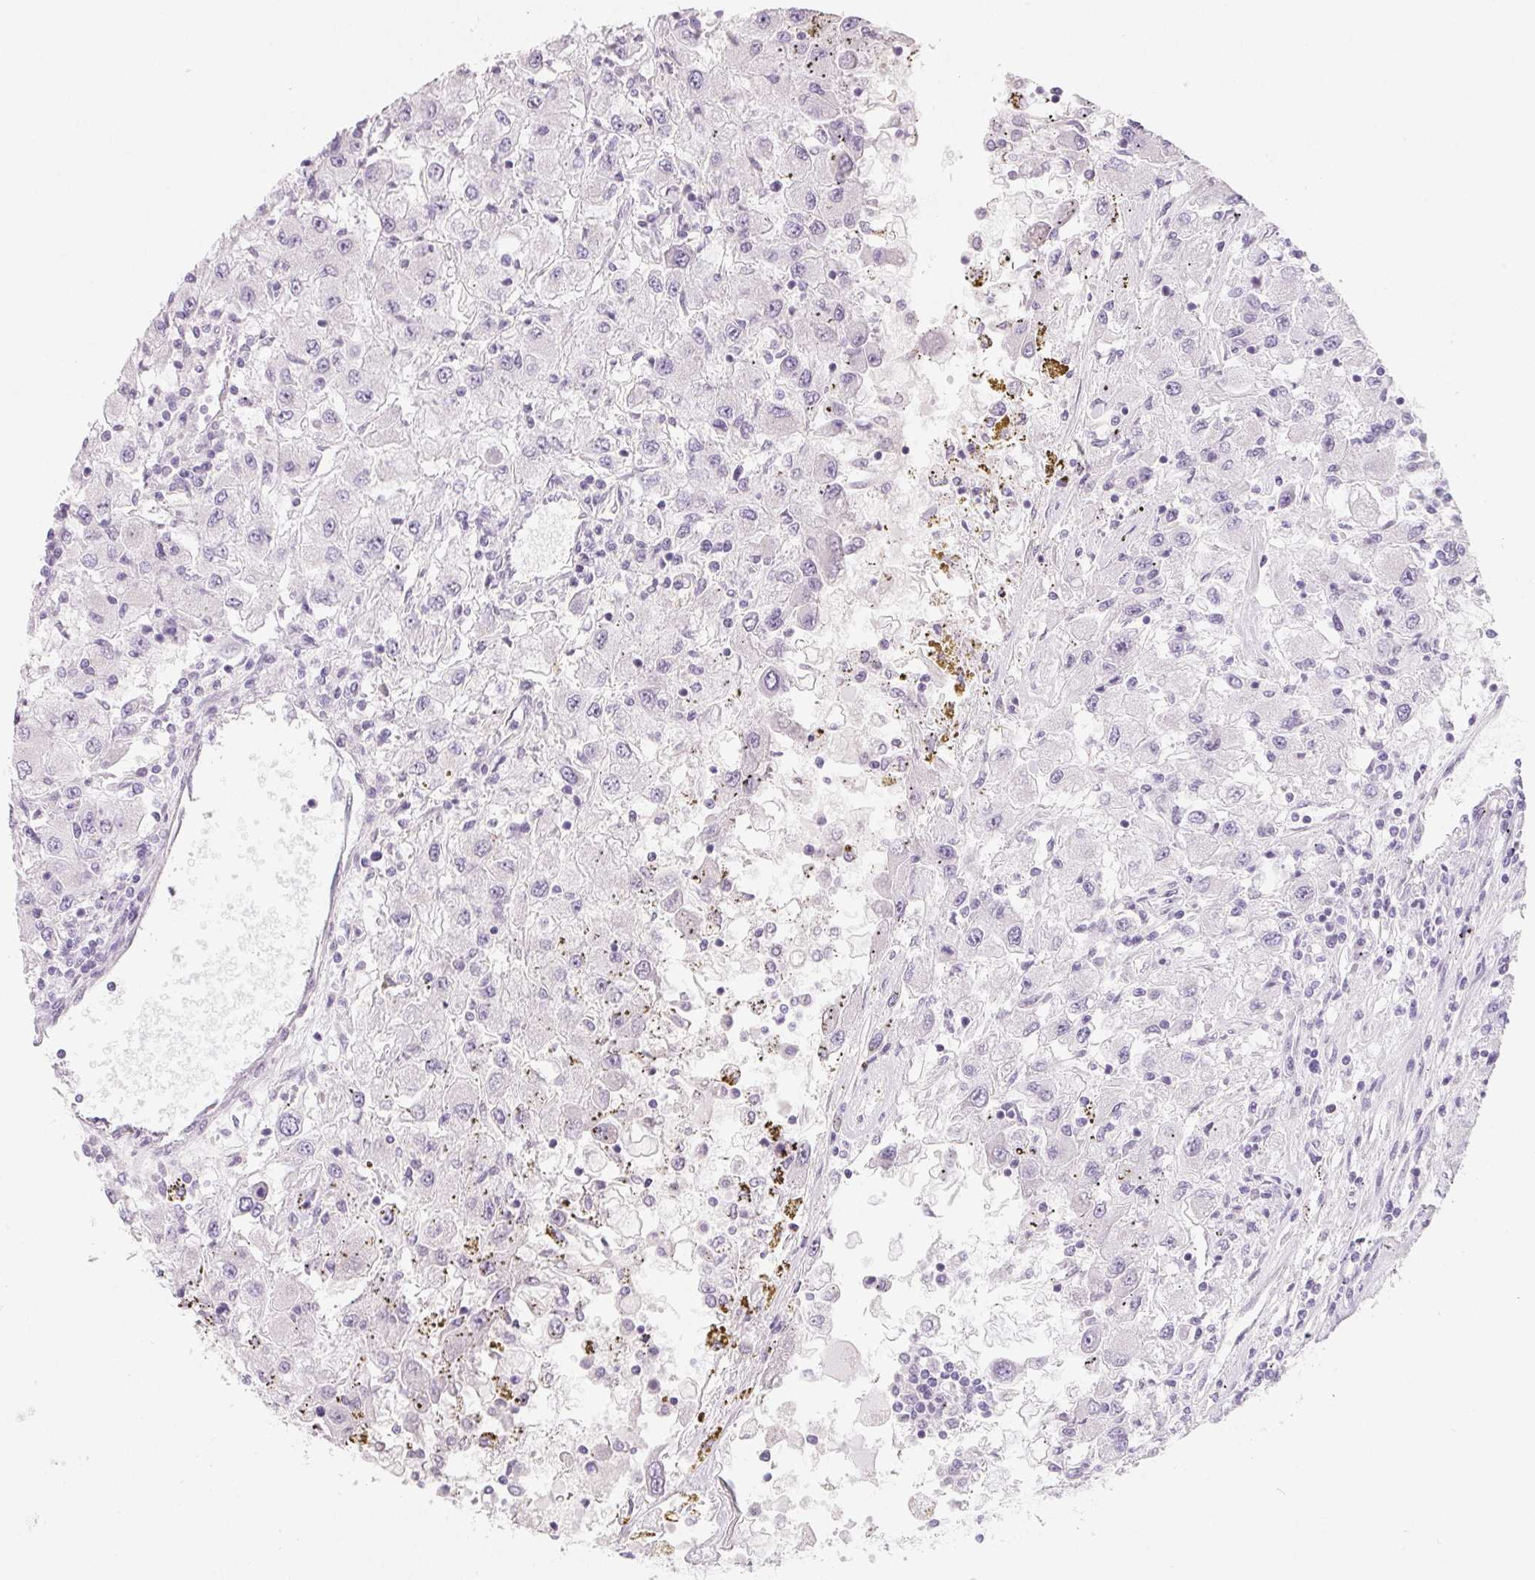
{"staining": {"intensity": "negative", "quantity": "none", "location": "none"}, "tissue": "renal cancer", "cell_type": "Tumor cells", "image_type": "cancer", "snomed": [{"axis": "morphology", "description": "Adenocarcinoma, NOS"}, {"axis": "topography", "description": "Kidney"}], "caption": "Immunohistochemistry micrograph of neoplastic tissue: renal adenocarcinoma stained with DAB (3,3'-diaminobenzidine) reveals no significant protein expression in tumor cells. (DAB (3,3'-diaminobenzidine) IHC, high magnification).", "gene": "SPACA5B", "patient": {"sex": "female", "age": 67}}